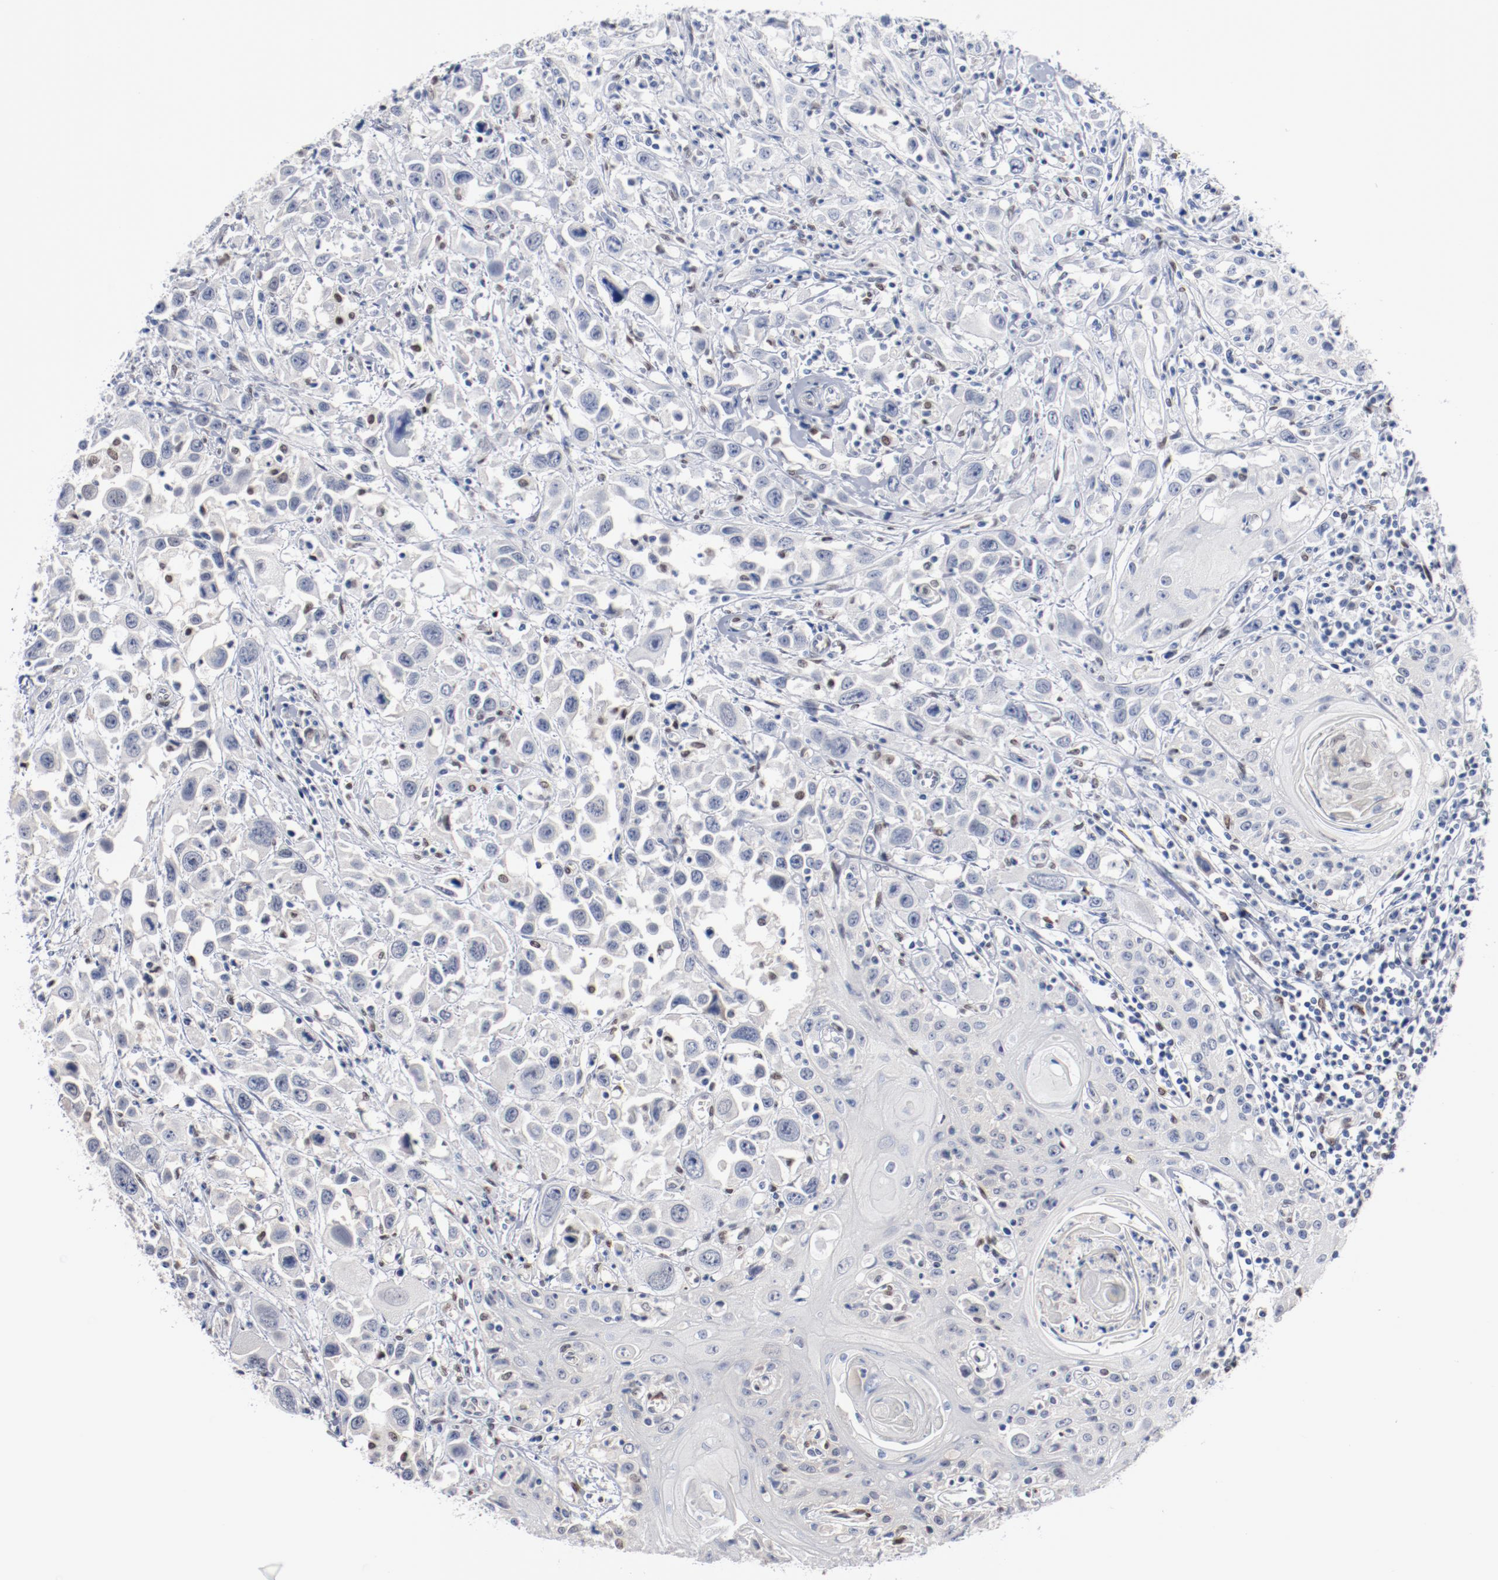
{"staining": {"intensity": "negative", "quantity": "none", "location": "none"}, "tissue": "head and neck cancer", "cell_type": "Tumor cells", "image_type": "cancer", "snomed": [{"axis": "morphology", "description": "Squamous cell carcinoma, NOS"}, {"axis": "topography", "description": "Oral tissue"}, {"axis": "topography", "description": "Head-Neck"}], "caption": "Immunohistochemical staining of human squamous cell carcinoma (head and neck) demonstrates no significant positivity in tumor cells. The staining is performed using DAB (3,3'-diaminobenzidine) brown chromogen with nuclei counter-stained in using hematoxylin.", "gene": "ZEB2", "patient": {"sex": "female", "age": 76}}